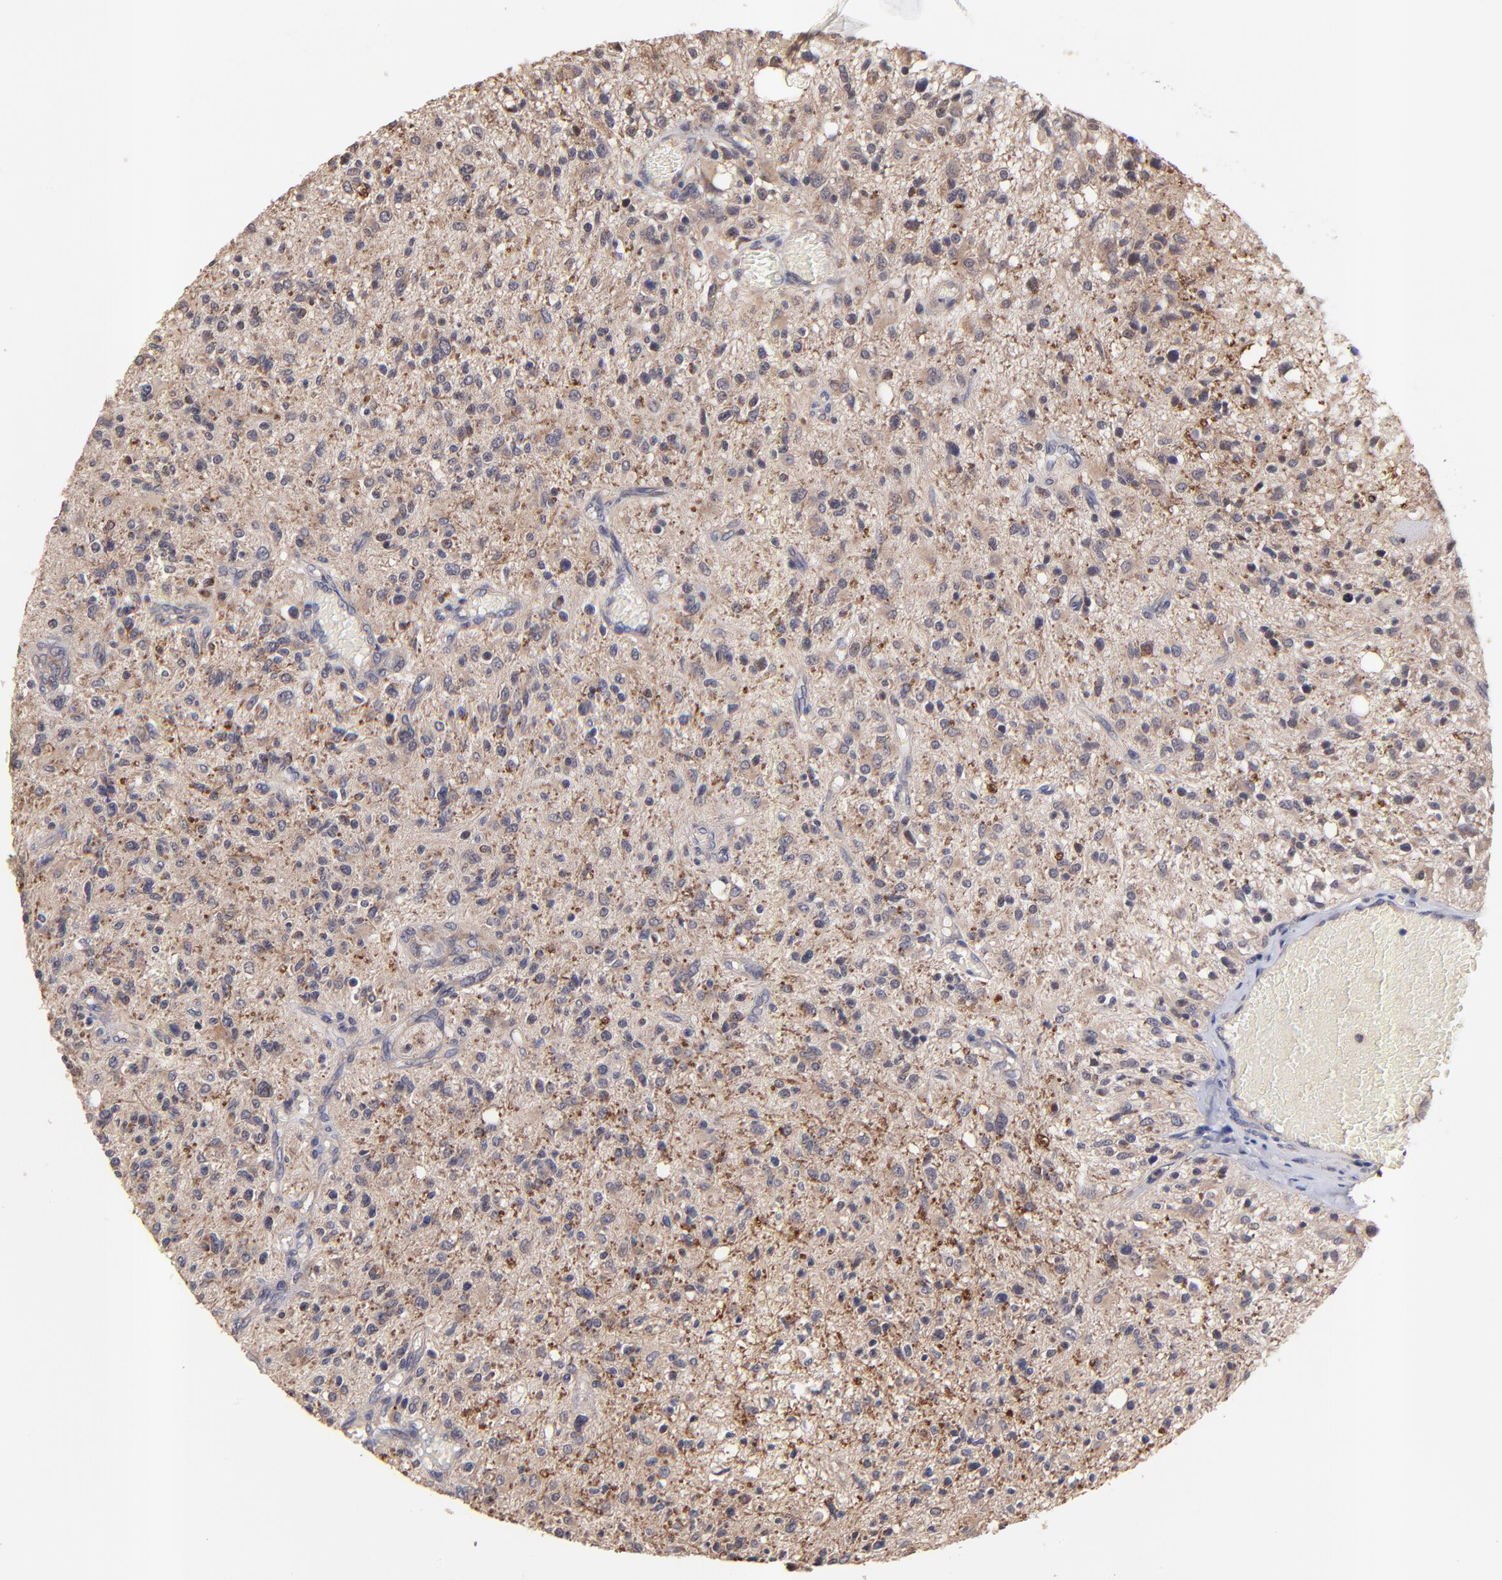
{"staining": {"intensity": "weak", "quantity": "<25%", "location": "cytoplasmic/membranous"}, "tissue": "glioma", "cell_type": "Tumor cells", "image_type": "cancer", "snomed": [{"axis": "morphology", "description": "Glioma, malignant, High grade"}, {"axis": "topography", "description": "Cerebral cortex"}], "caption": "Immunohistochemical staining of human malignant high-grade glioma reveals no significant staining in tumor cells.", "gene": "BAIAP2L2", "patient": {"sex": "male", "age": 76}}